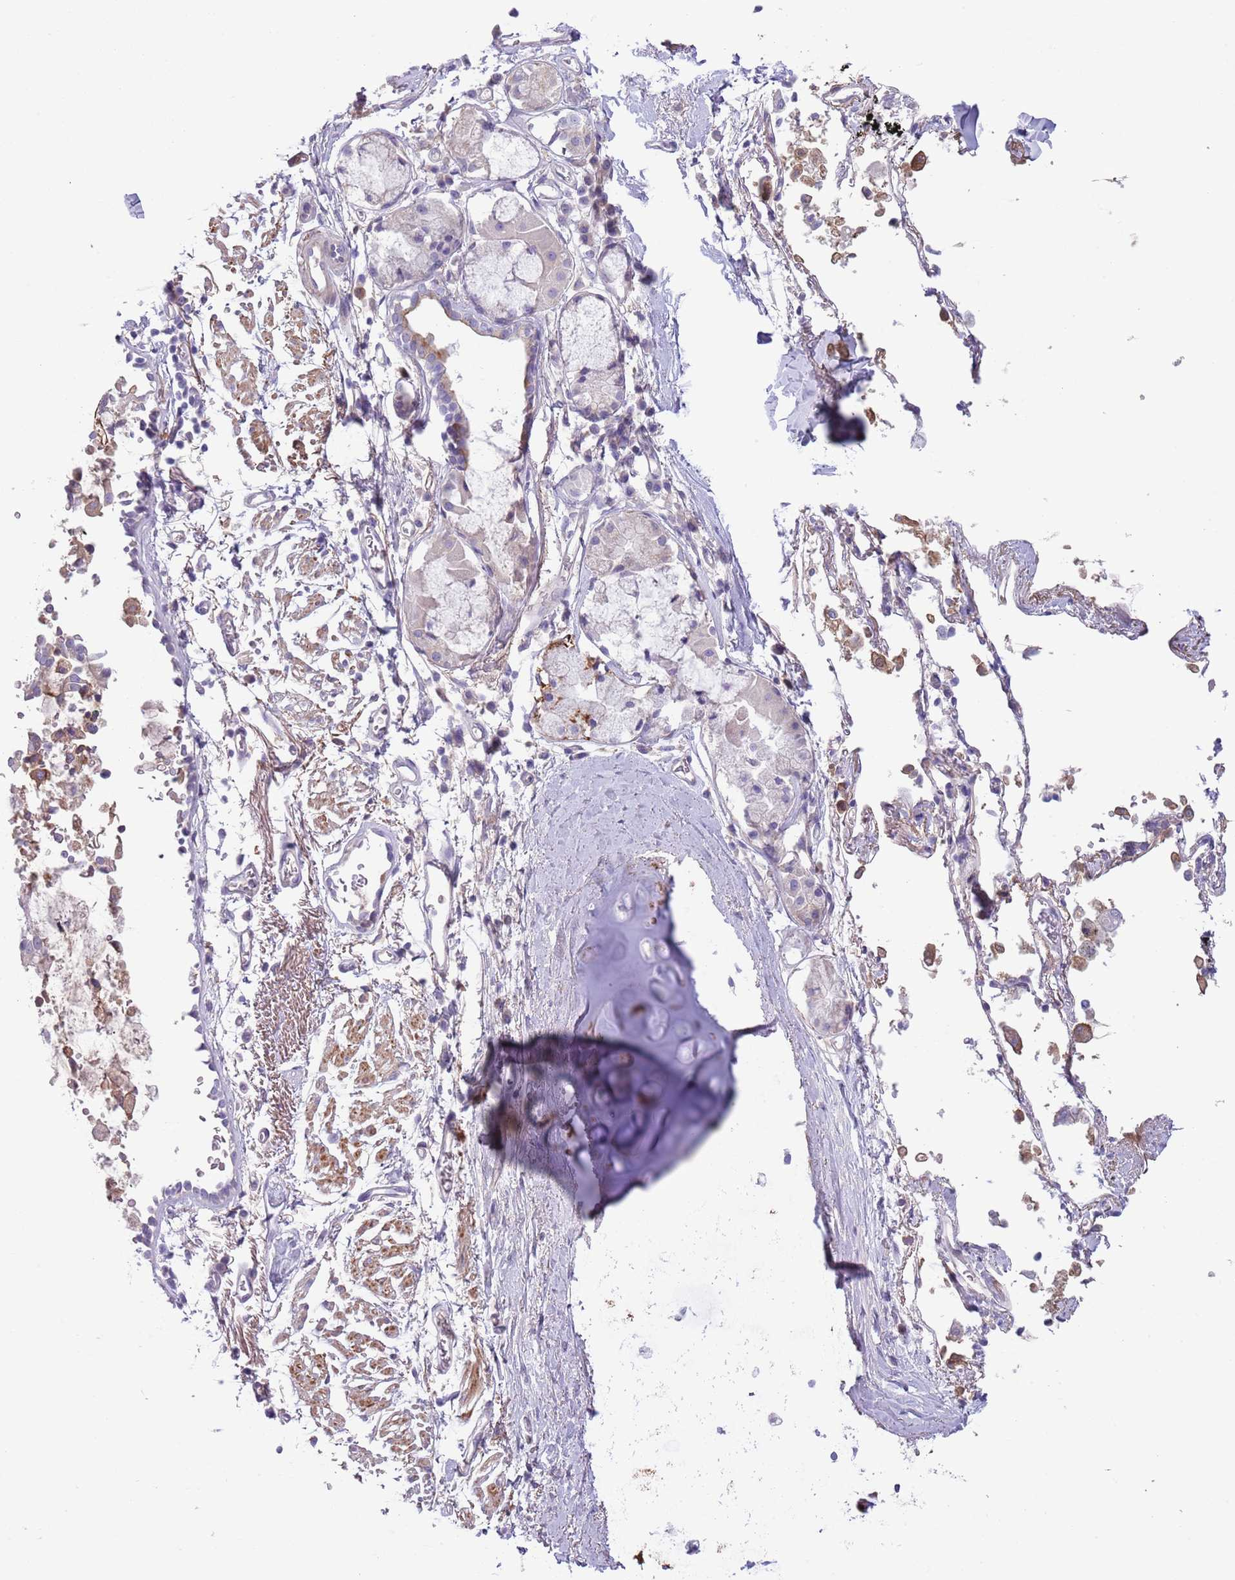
{"staining": {"intensity": "negative", "quantity": "none", "location": "none"}, "tissue": "adipose tissue", "cell_type": "Adipocytes", "image_type": "normal", "snomed": [{"axis": "morphology", "description": "Normal tissue, NOS"}, {"axis": "topography", "description": "Cartilage tissue"}], "caption": "High magnification brightfield microscopy of benign adipose tissue stained with DAB (3,3'-diaminobenzidine) (brown) and counterstained with hematoxylin (blue): adipocytes show no significant staining. (Immunohistochemistry, brightfield microscopy, high magnification).", "gene": "CFH", "patient": {"sex": "male", "age": 73}}